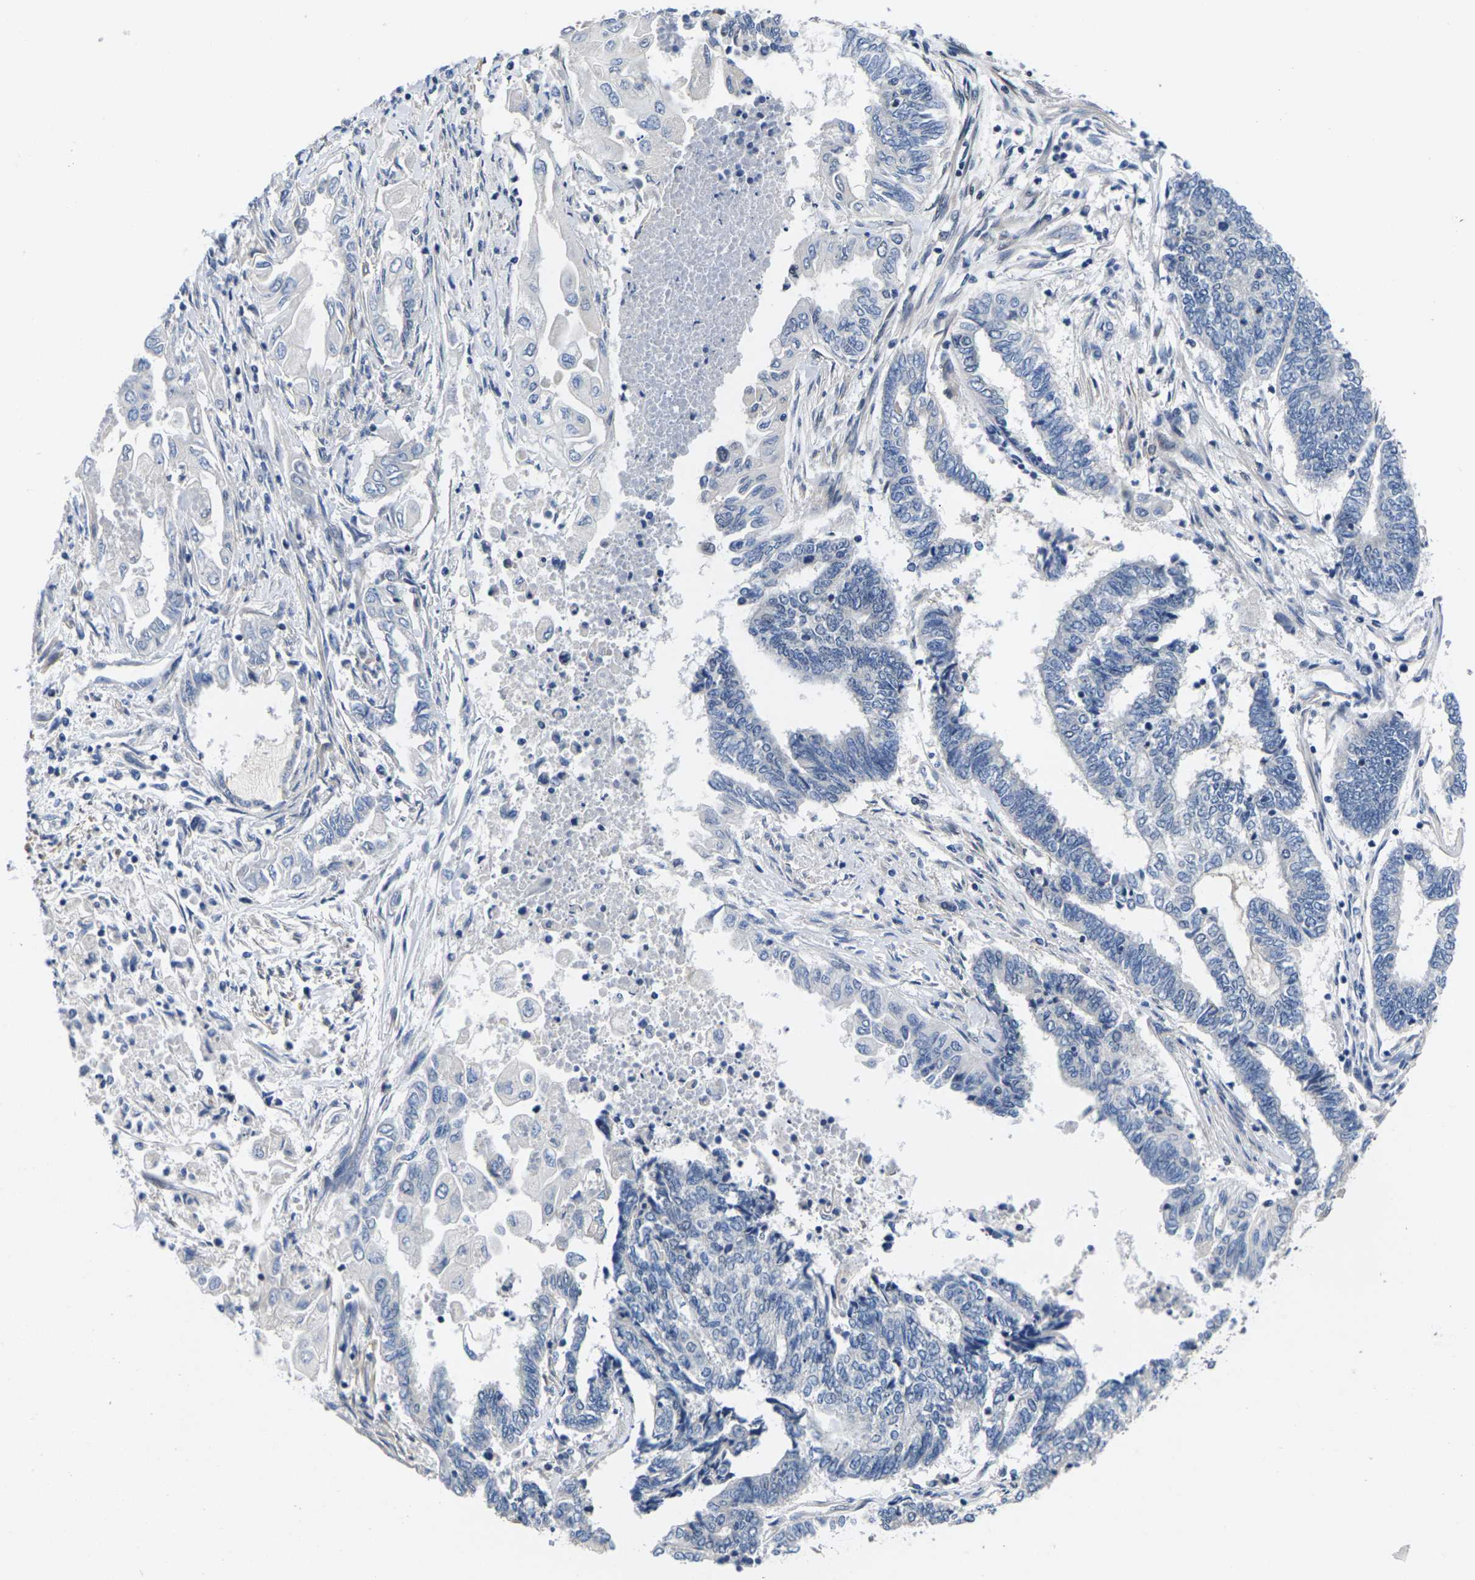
{"staining": {"intensity": "negative", "quantity": "none", "location": "none"}, "tissue": "endometrial cancer", "cell_type": "Tumor cells", "image_type": "cancer", "snomed": [{"axis": "morphology", "description": "Adenocarcinoma, NOS"}, {"axis": "topography", "description": "Uterus"}, {"axis": "topography", "description": "Endometrium"}], "caption": "Endometrial cancer stained for a protein using immunohistochemistry (IHC) shows no expression tumor cells.", "gene": "ST6GAL2", "patient": {"sex": "female", "age": 70}}